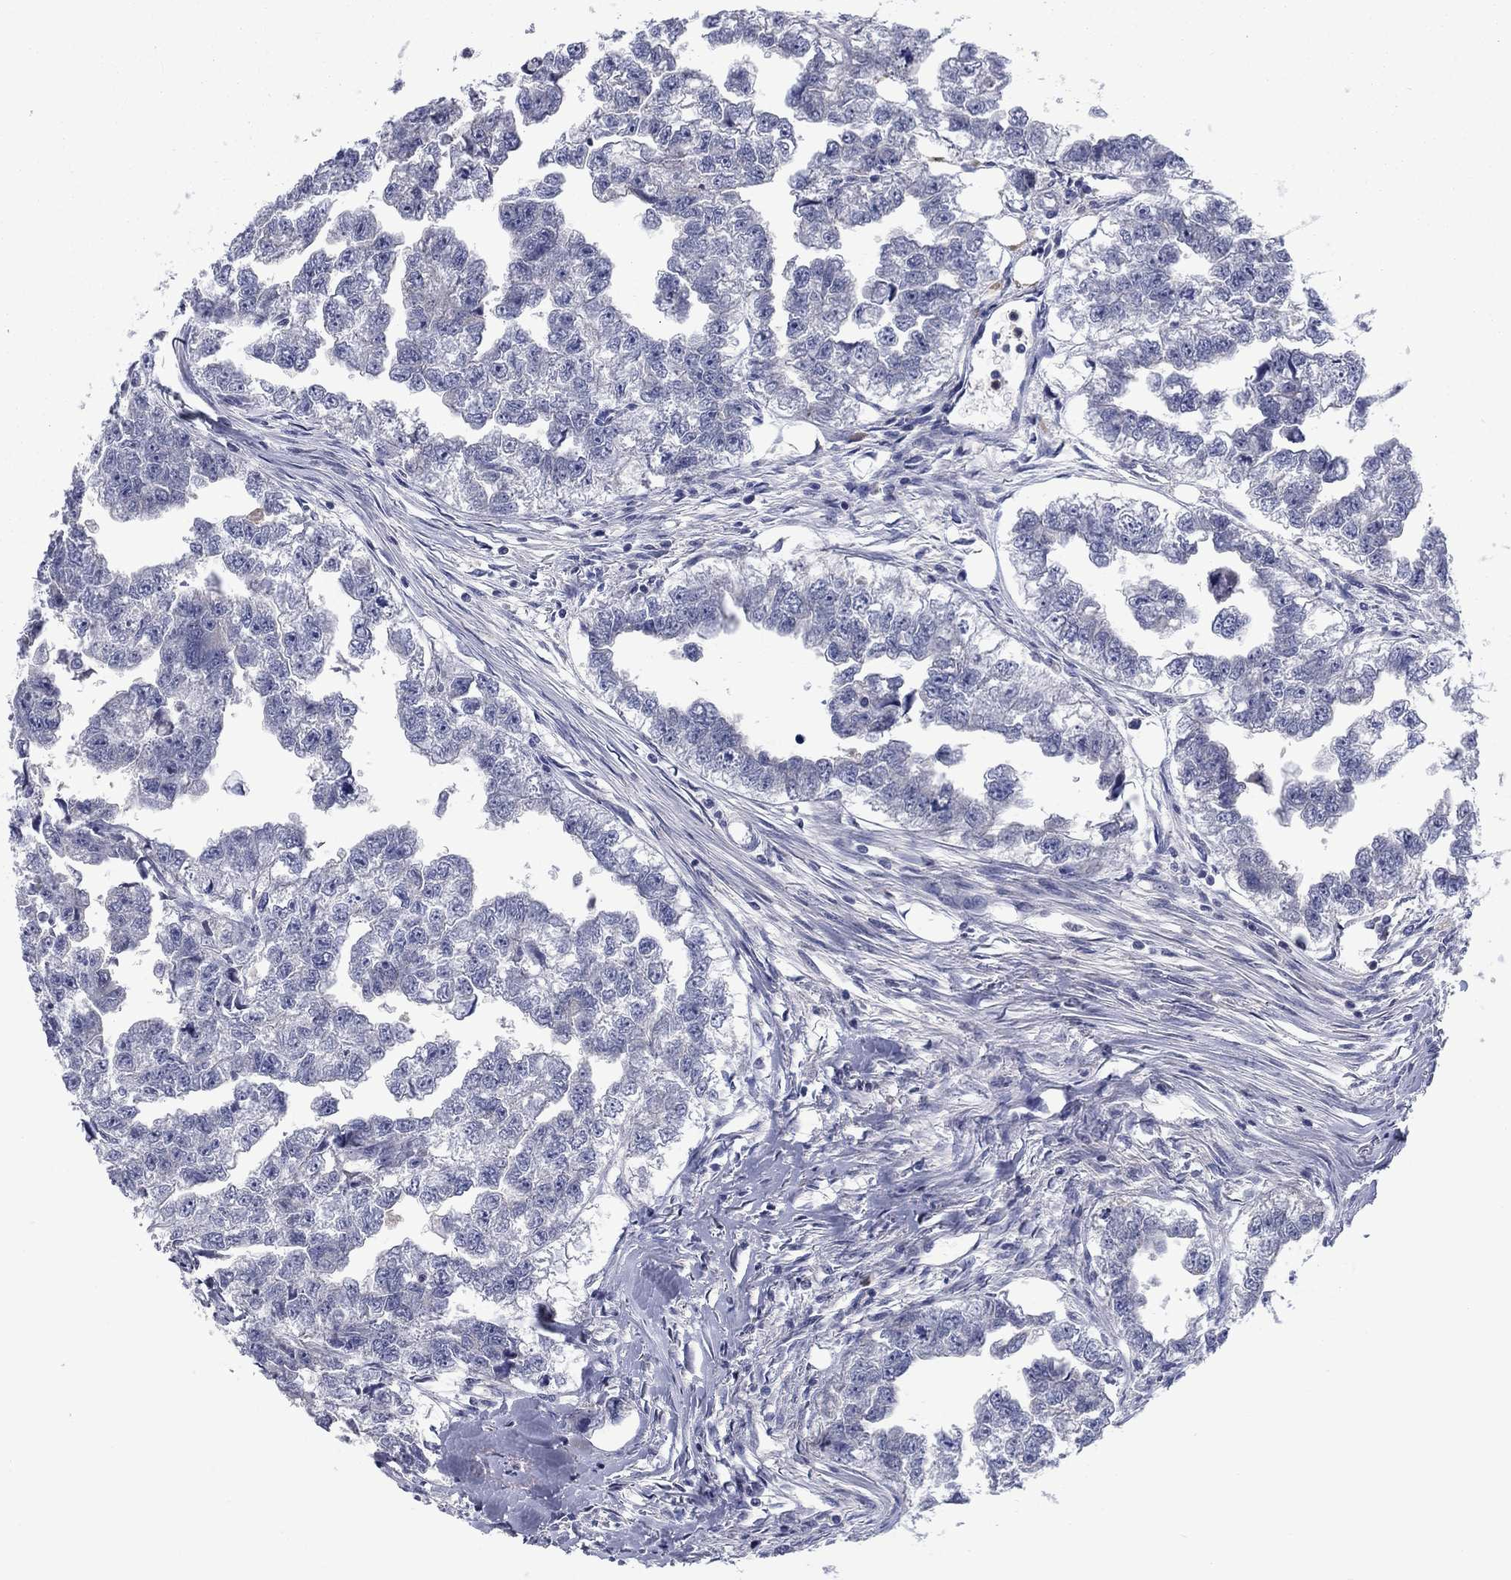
{"staining": {"intensity": "negative", "quantity": "none", "location": "none"}, "tissue": "testis cancer", "cell_type": "Tumor cells", "image_type": "cancer", "snomed": [{"axis": "morphology", "description": "Carcinoma, Embryonal, NOS"}, {"axis": "morphology", "description": "Teratoma, malignant, NOS"}, {"axis": "topography", "description": "Testis"}], "caption": "Immunohistochemistry (IHC) of human embryonal carcinoma (testis) shows no staining in tumor cells. (Brightfield microscopy of DAB (3,3'-diaminobenzidine) immunohistochemistry (IHC) at high magnification).", "gene": "KIF15", "patient": {"sex": "male", "age": 44}}